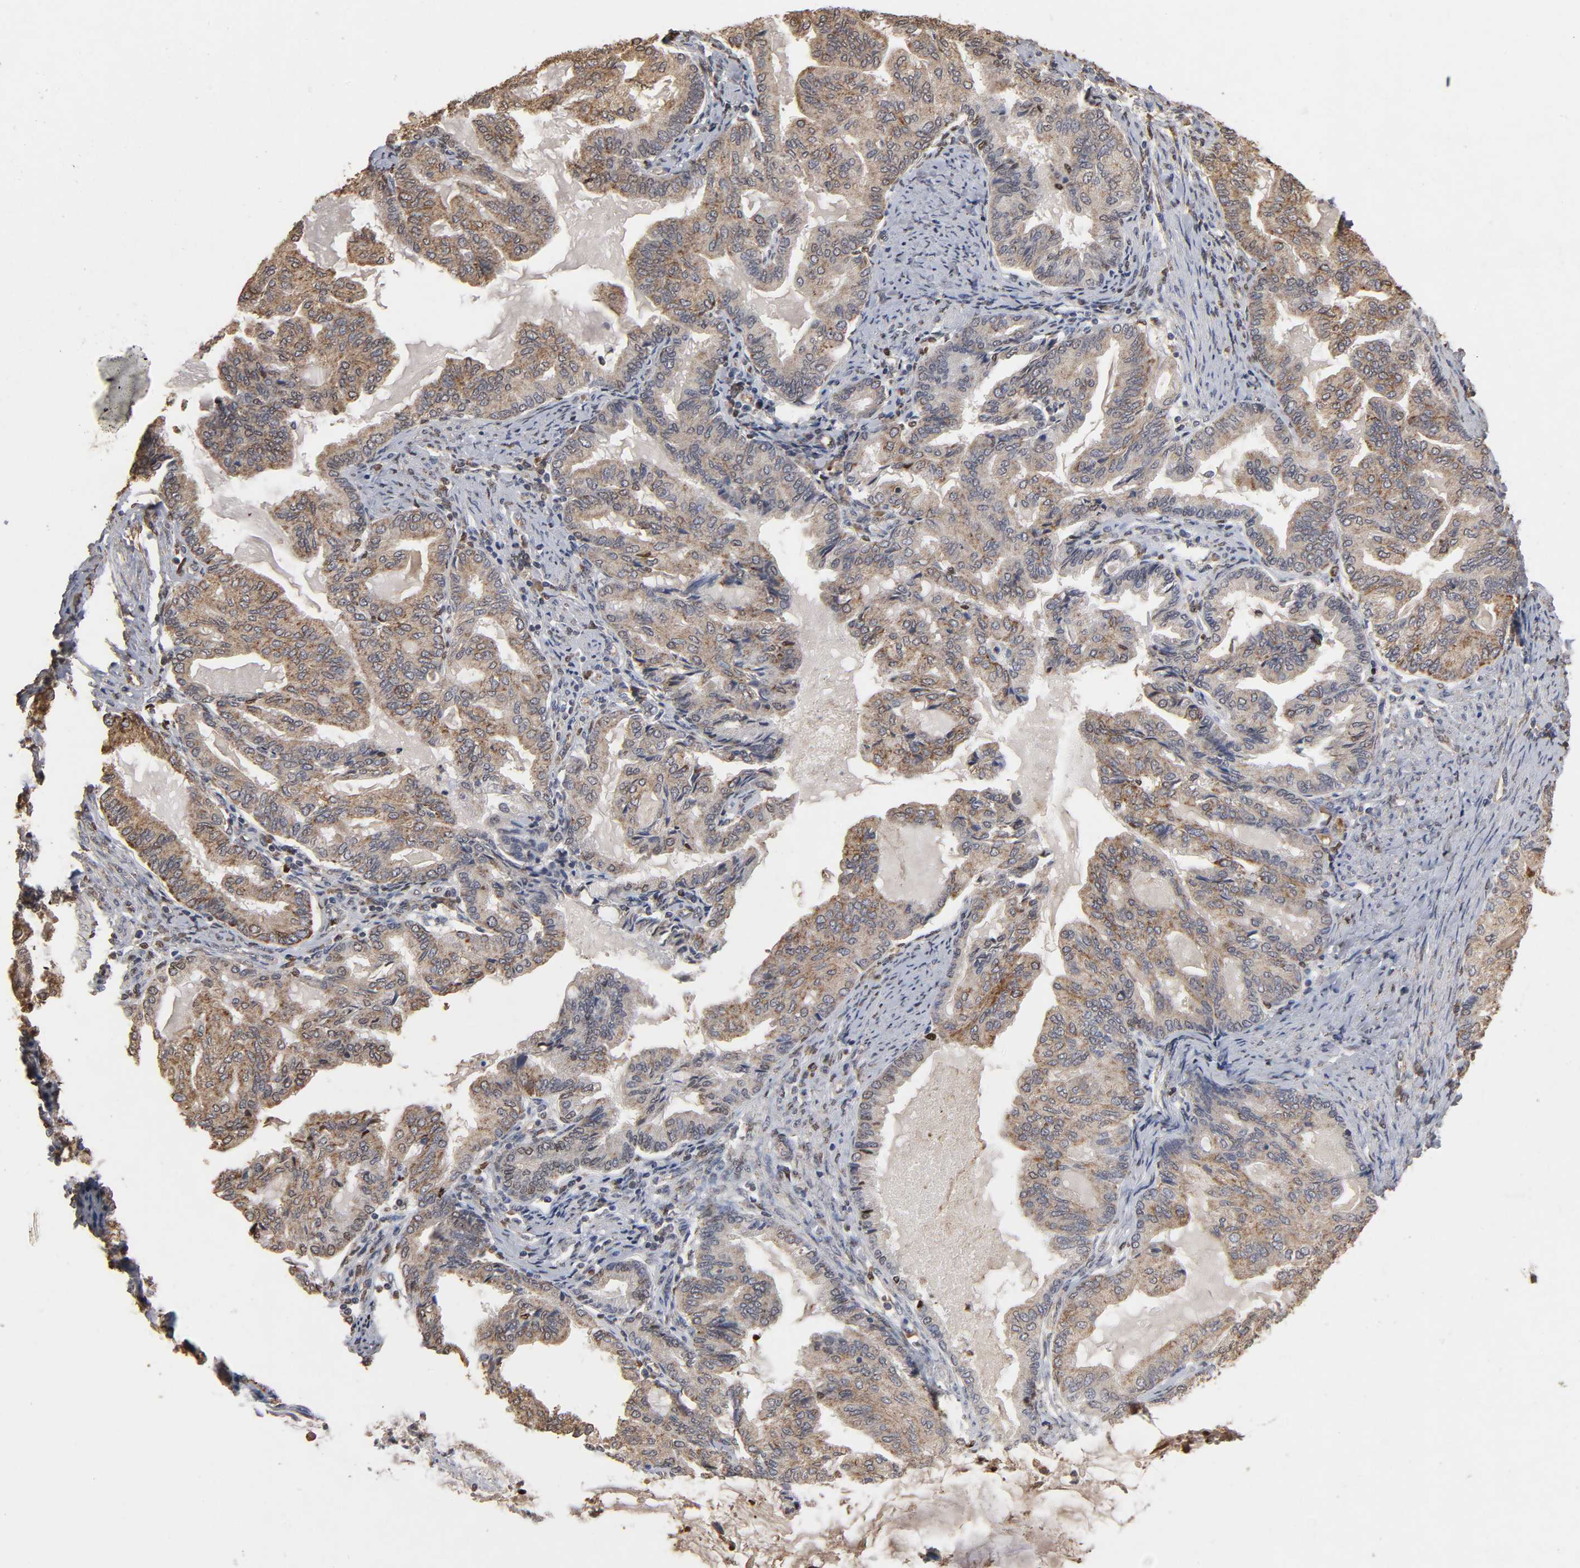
{"staining": {"intensity": "moderate", "quantity": ">75%", "location": "cytoplasmic/membranous"}, "tissue": "endometrial cancer", "cell_type": "Tumor cells", "image_type": "cancer", "snomed": [{"axis": "morphology", "description": "Adenocarcinoma, NOS"}, {"axis": "topography", "description": "Endometrium"}], "caption": "A brown stain labels moderate cytoplasmic/membranous expression of a protein in human adenocarcinoma (endometrial) tumor cells.", "gene": "CYCS", "patient": {"sex": "female", "age": 86}}